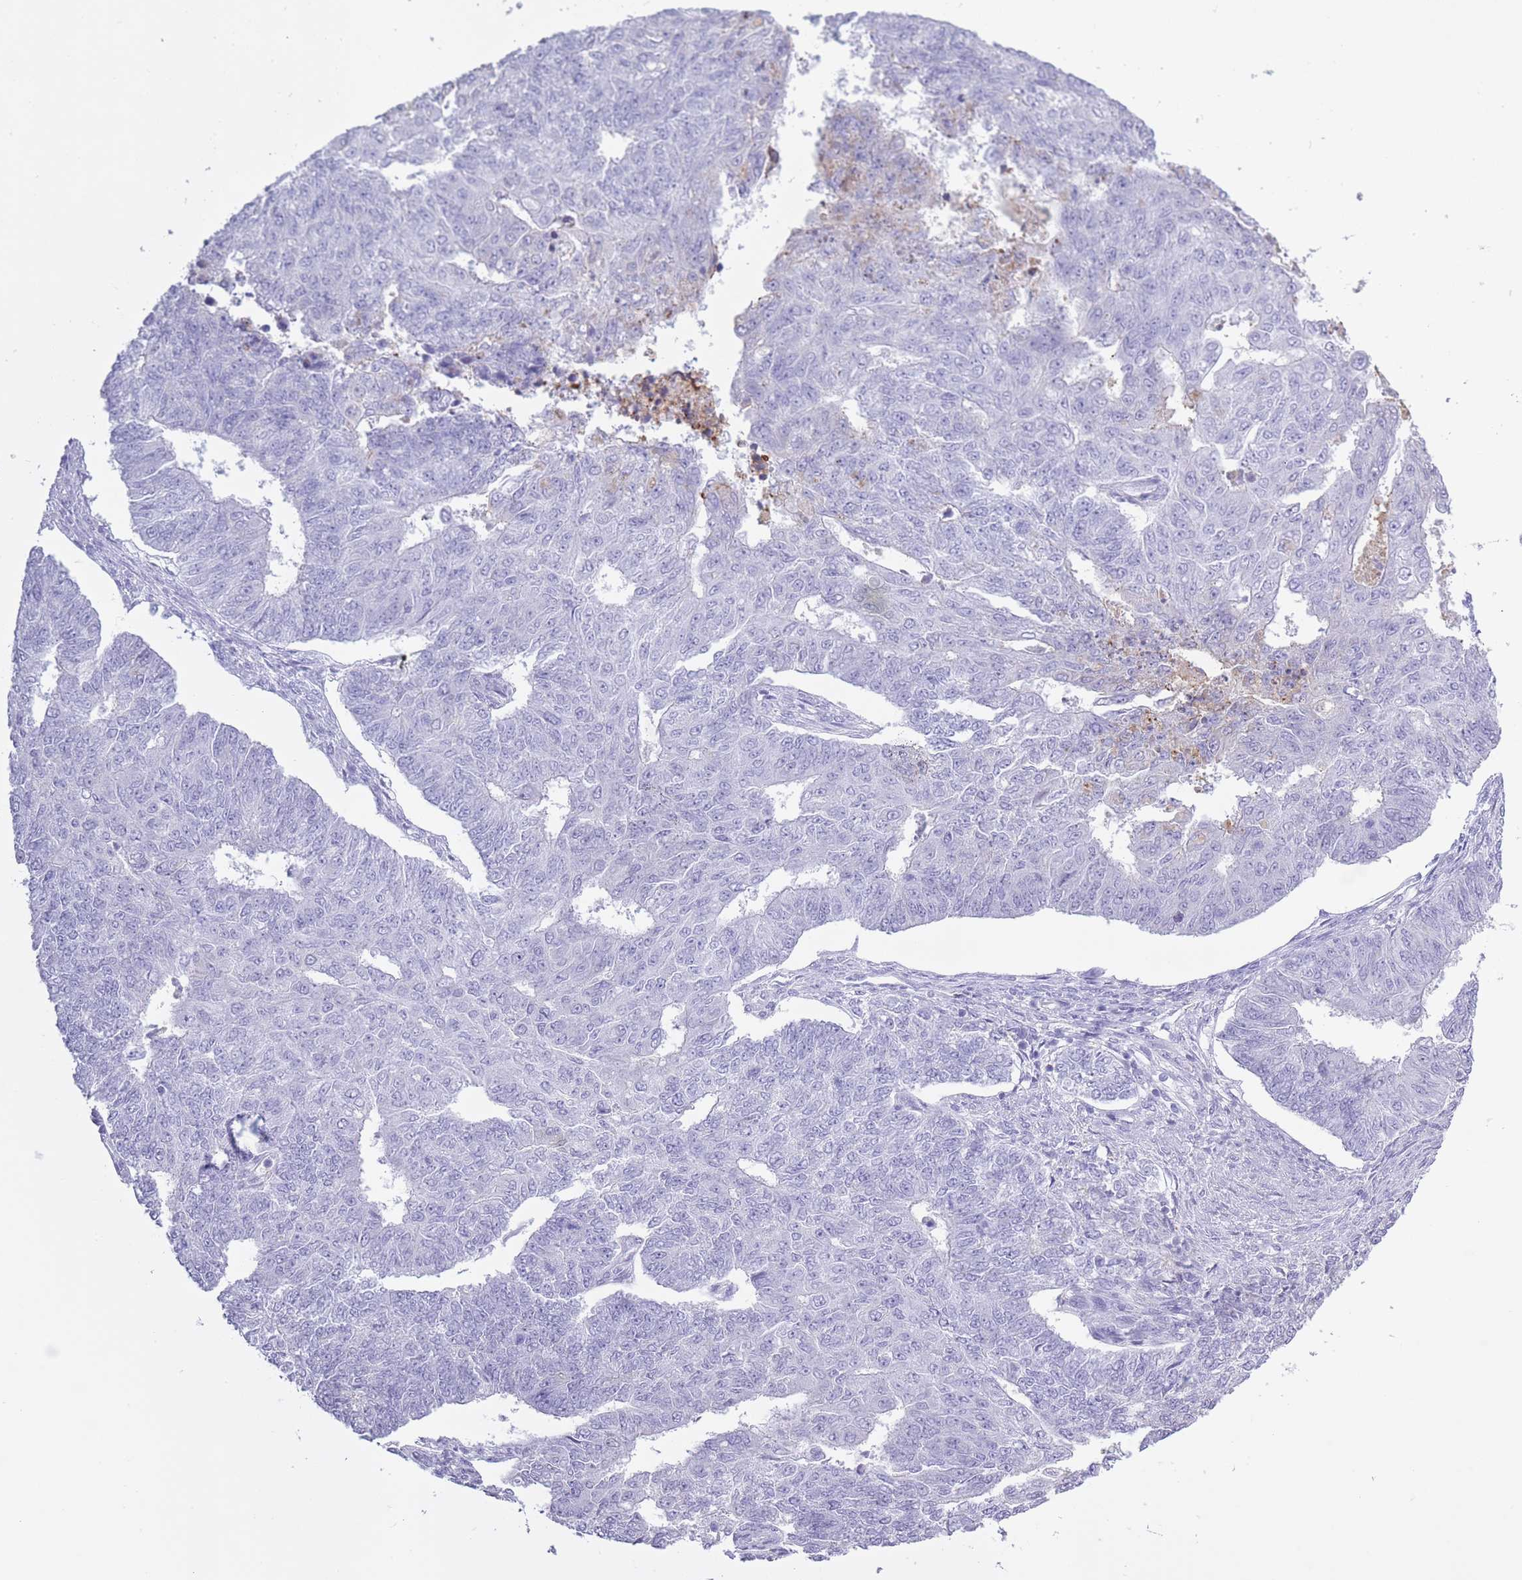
{"staining": {"intensity": "negative", "quantity": "none", "location": "none"}, "tissue": "endometrial cancer", "cell_type": "Tumor cells", "image_type": "cancer", "snomed": [{"axis": "morphology", "description": "Adenocarcinoma, NOS"}, {"axis": "topography", "description": "Endometrium"}], "caption": "Immunohistochemical staining of human endometrial adenocarcinoma displays no significant expression in tumor cells. (Immunohistochemistry (ihc), brightfield microscopy, high magnification).", "gene": "AP3S2", "patient": {"sex": "female", "age": 32}}